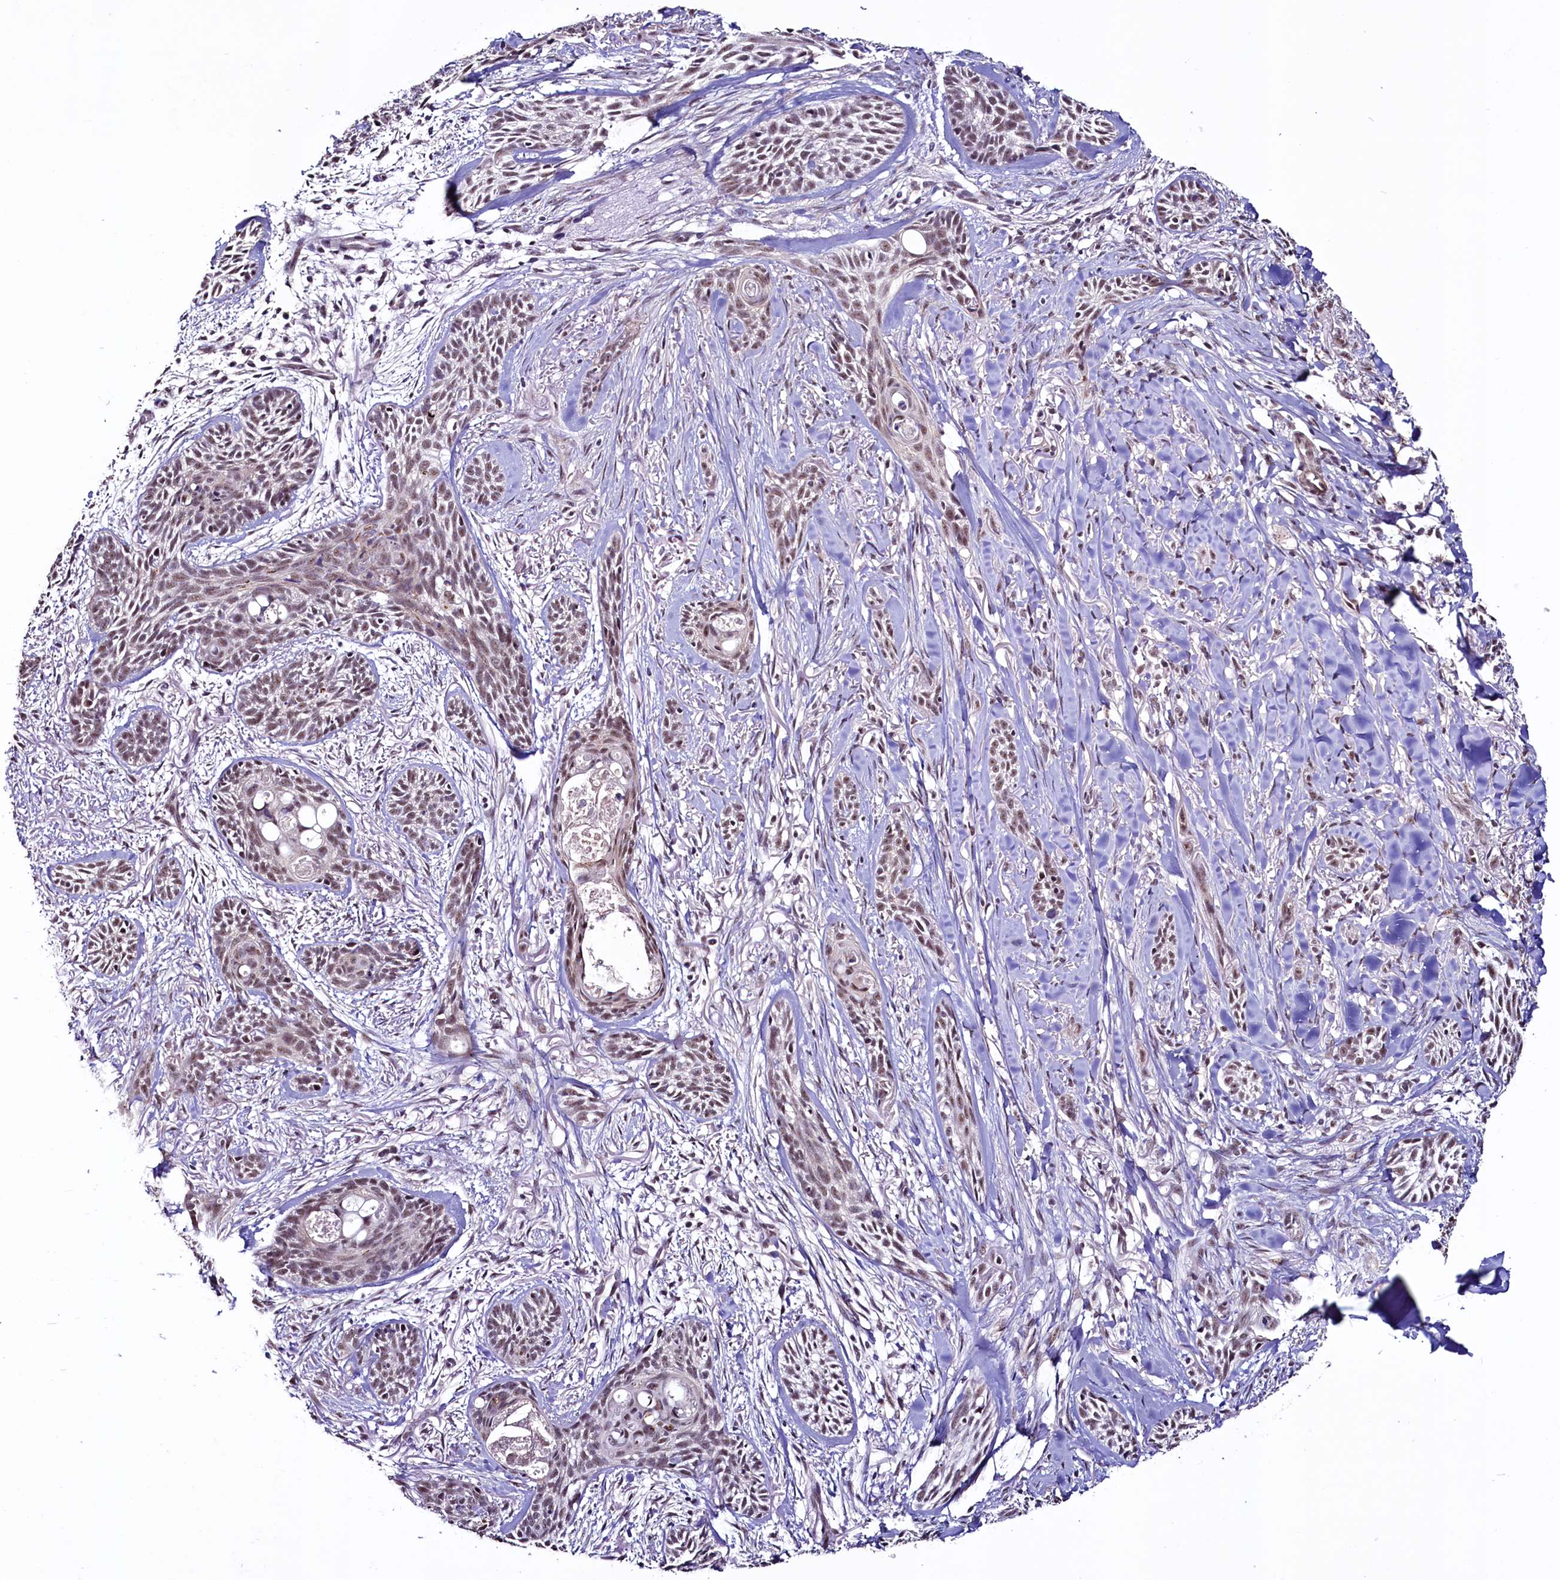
{"staining": {"intensity": "weak", "quantity": ">75%", "location": "nuclear"}, "tissue": "skin cancer", "cell_type": "Tumor cells", "image_type": "cancer", "snomed": [{"axis": "morphology", "description": "Basal cell carcinoma"}, {"axis": "topography", "description": "Skin"}], "caption": "Immunohistochemistry micrograph of neoplastic tissue: skin basal cell carcinoma stained using immunohistochemistry (IHC) demonstrates low levels of weak protein expression localized specifically in the nuclear of tumor cells, appearing as a nuclear brown color.", "gene": "SFSWAP", "patient": {"sex": "female", "age": 59}}